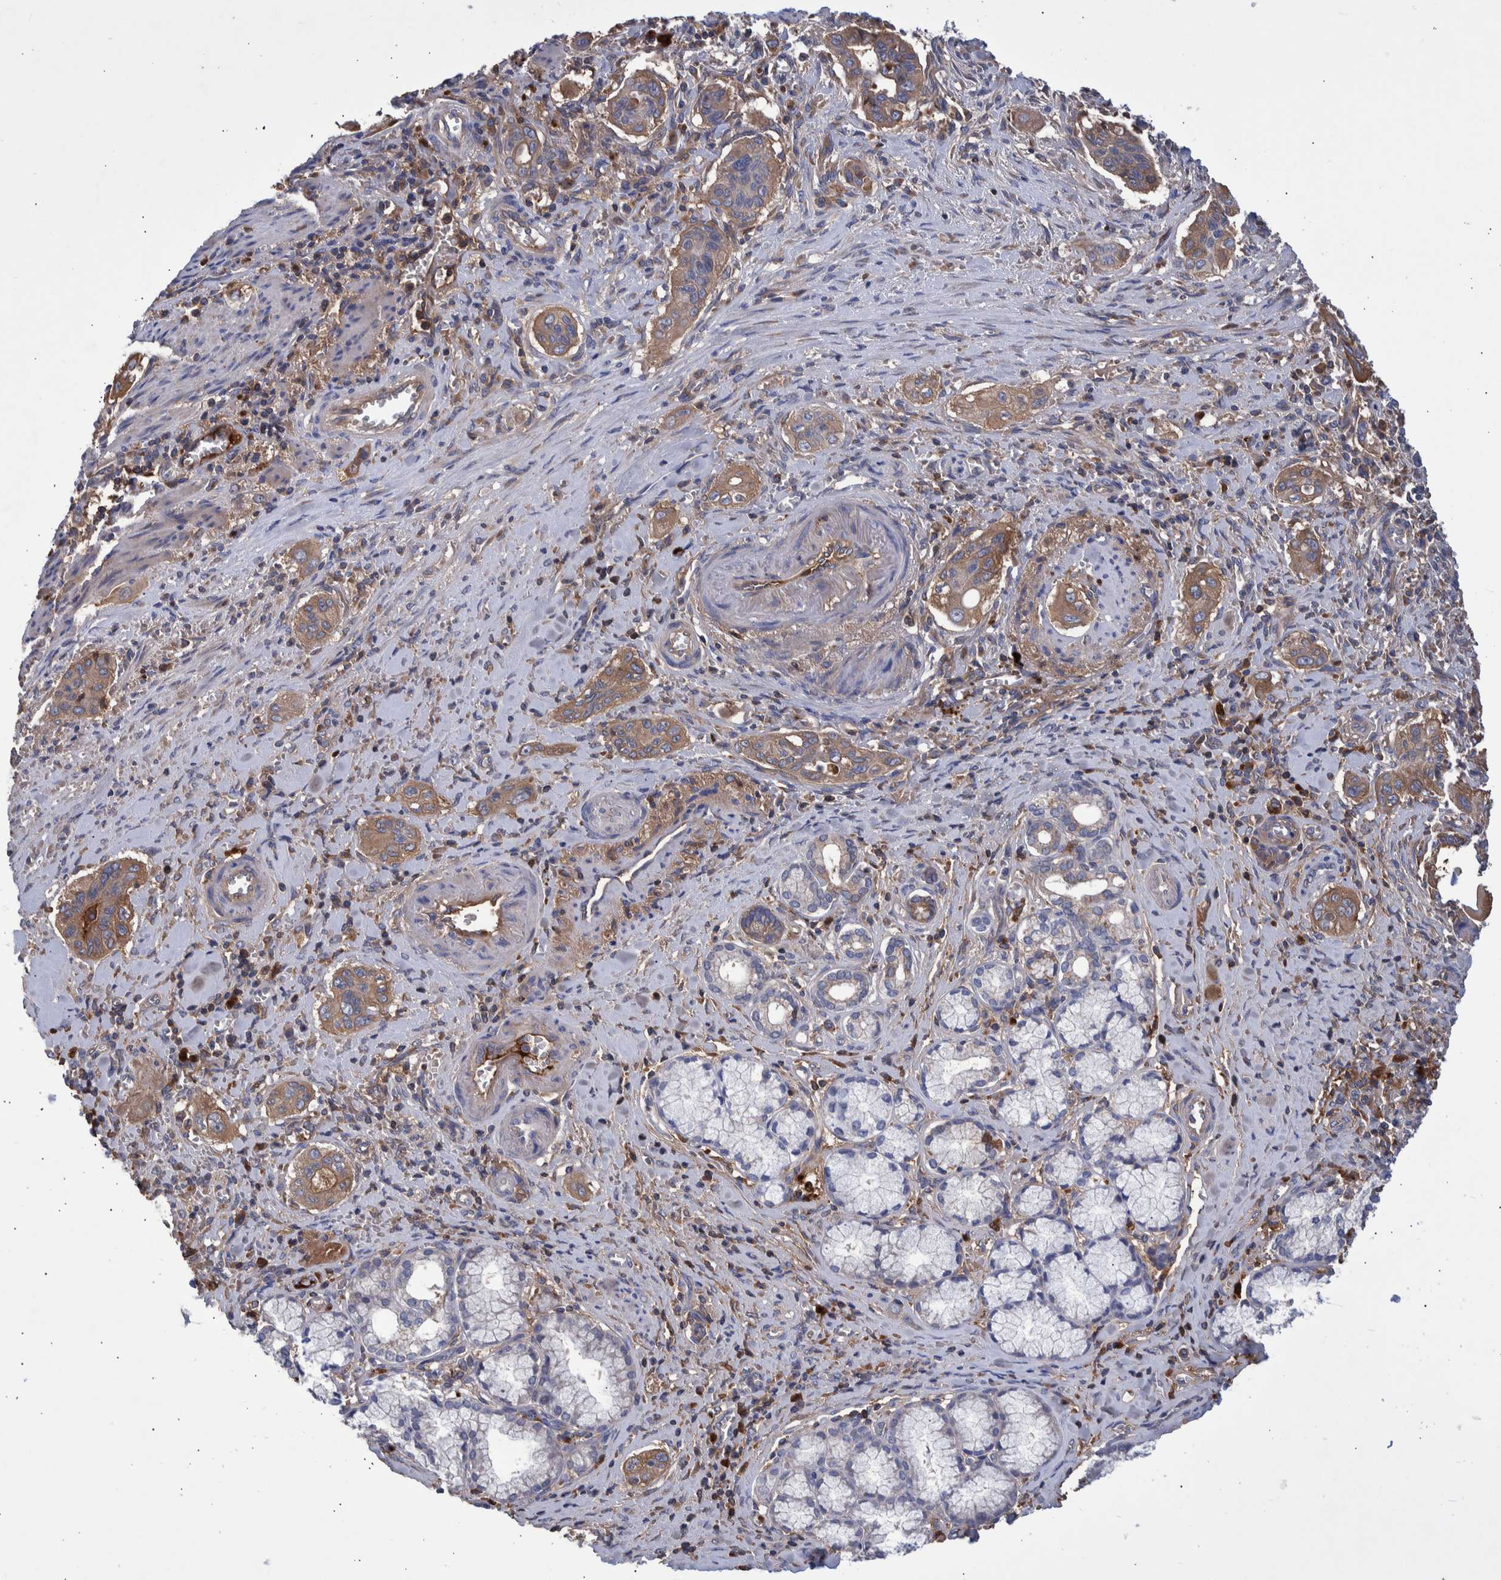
{"staining": {"intensity": "moderate", "quantity": ">75%", "location": "cytoplasmic/membranous"}, "tissue": "pancreatic cancer", "cell_type": "Tumor cells", "image_type": "cancer", "snomed": [{"axis": "morphology", "description": "Adenocarcinoma, NOS"}, {"axis": "topography", "description": "Pancreas"}], "caption": "Pancreatic adenocarcinoma stained for a protein reveals moderate cytoplasmic/membranous positivity in tumor cells.", "gene": "DLL4", "patient": {"sex": "male", "age": 77}}